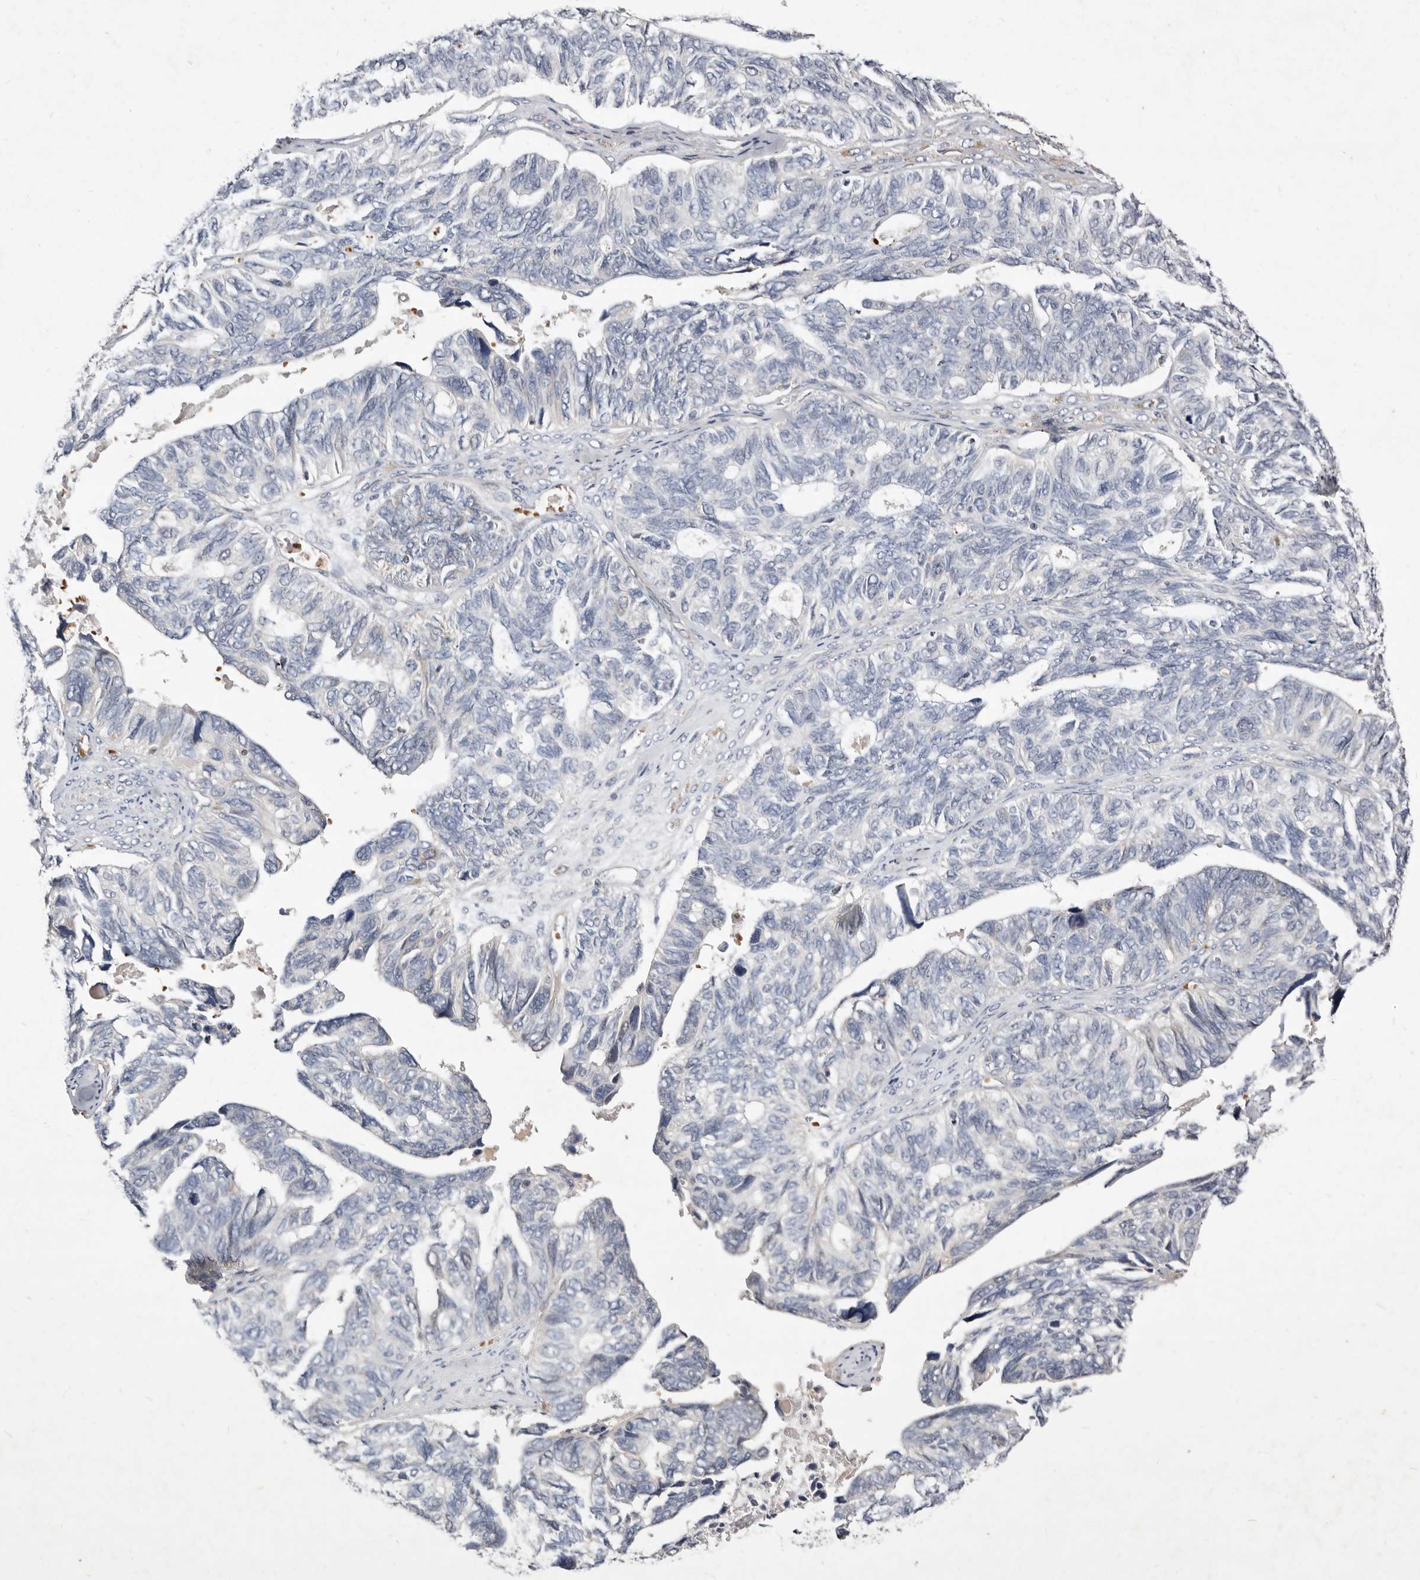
{"staining": {"intensity": "negative", "quantity": "none", "location": "none"}, "tissue": "ovarian cancer", "cell_type": "Tumor cells", "image_type": "cancer", "snomed": [{"axis": "morphology", "description": "Cystadenocarcinoma, serous, NOS"}, {"axis": "topography", "description": "Ovary"}], "caption": "There is no significant positivity in tumor cells of serous cystadenocarcinoma (ovarian).", "gene": "SLC25A20", "patient": {"sex": "female", "age": 79}}